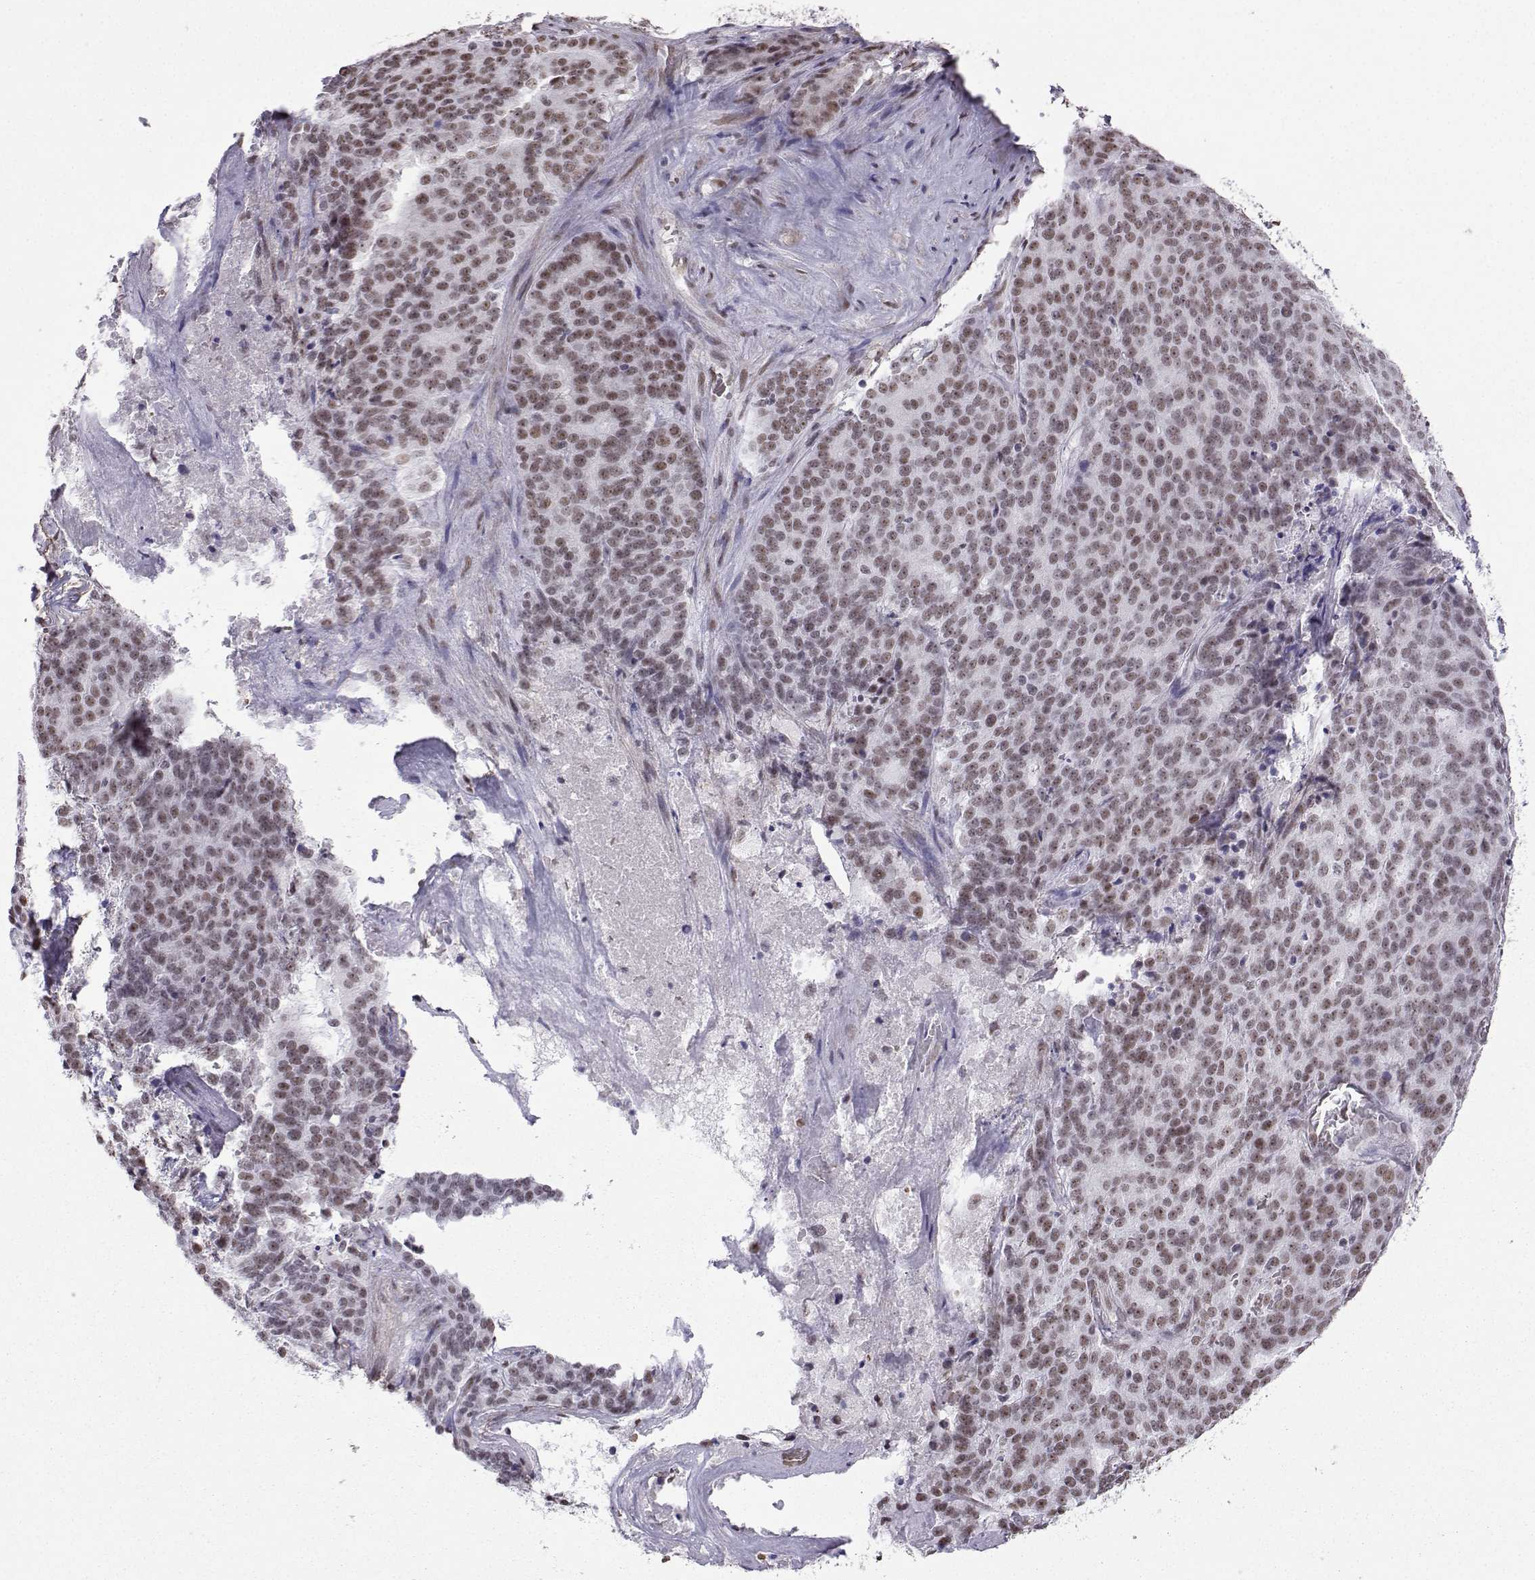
{"staining": {"intensity": "weak", "quantity": ">75%", "location": "nuclear"}, "tissue": "liver cancer", "cell_type": "Tumor cells", "image_type": "cancer", "snomed": [{"axis": "morphology", "description": "Cholangiocarcinoma"}, {"axis": "topography", "description": "Liver"}], "caption": "Liver cholangiocarcinoma stained for a protein shows weak nuclear positivity in tumor cells. Immunohistochemistry (ihc) stains the protein of interest in brown and the nuclei are stained blue.", "gene": "CCNK", "patient": {"sex": "female", "age": 47}}